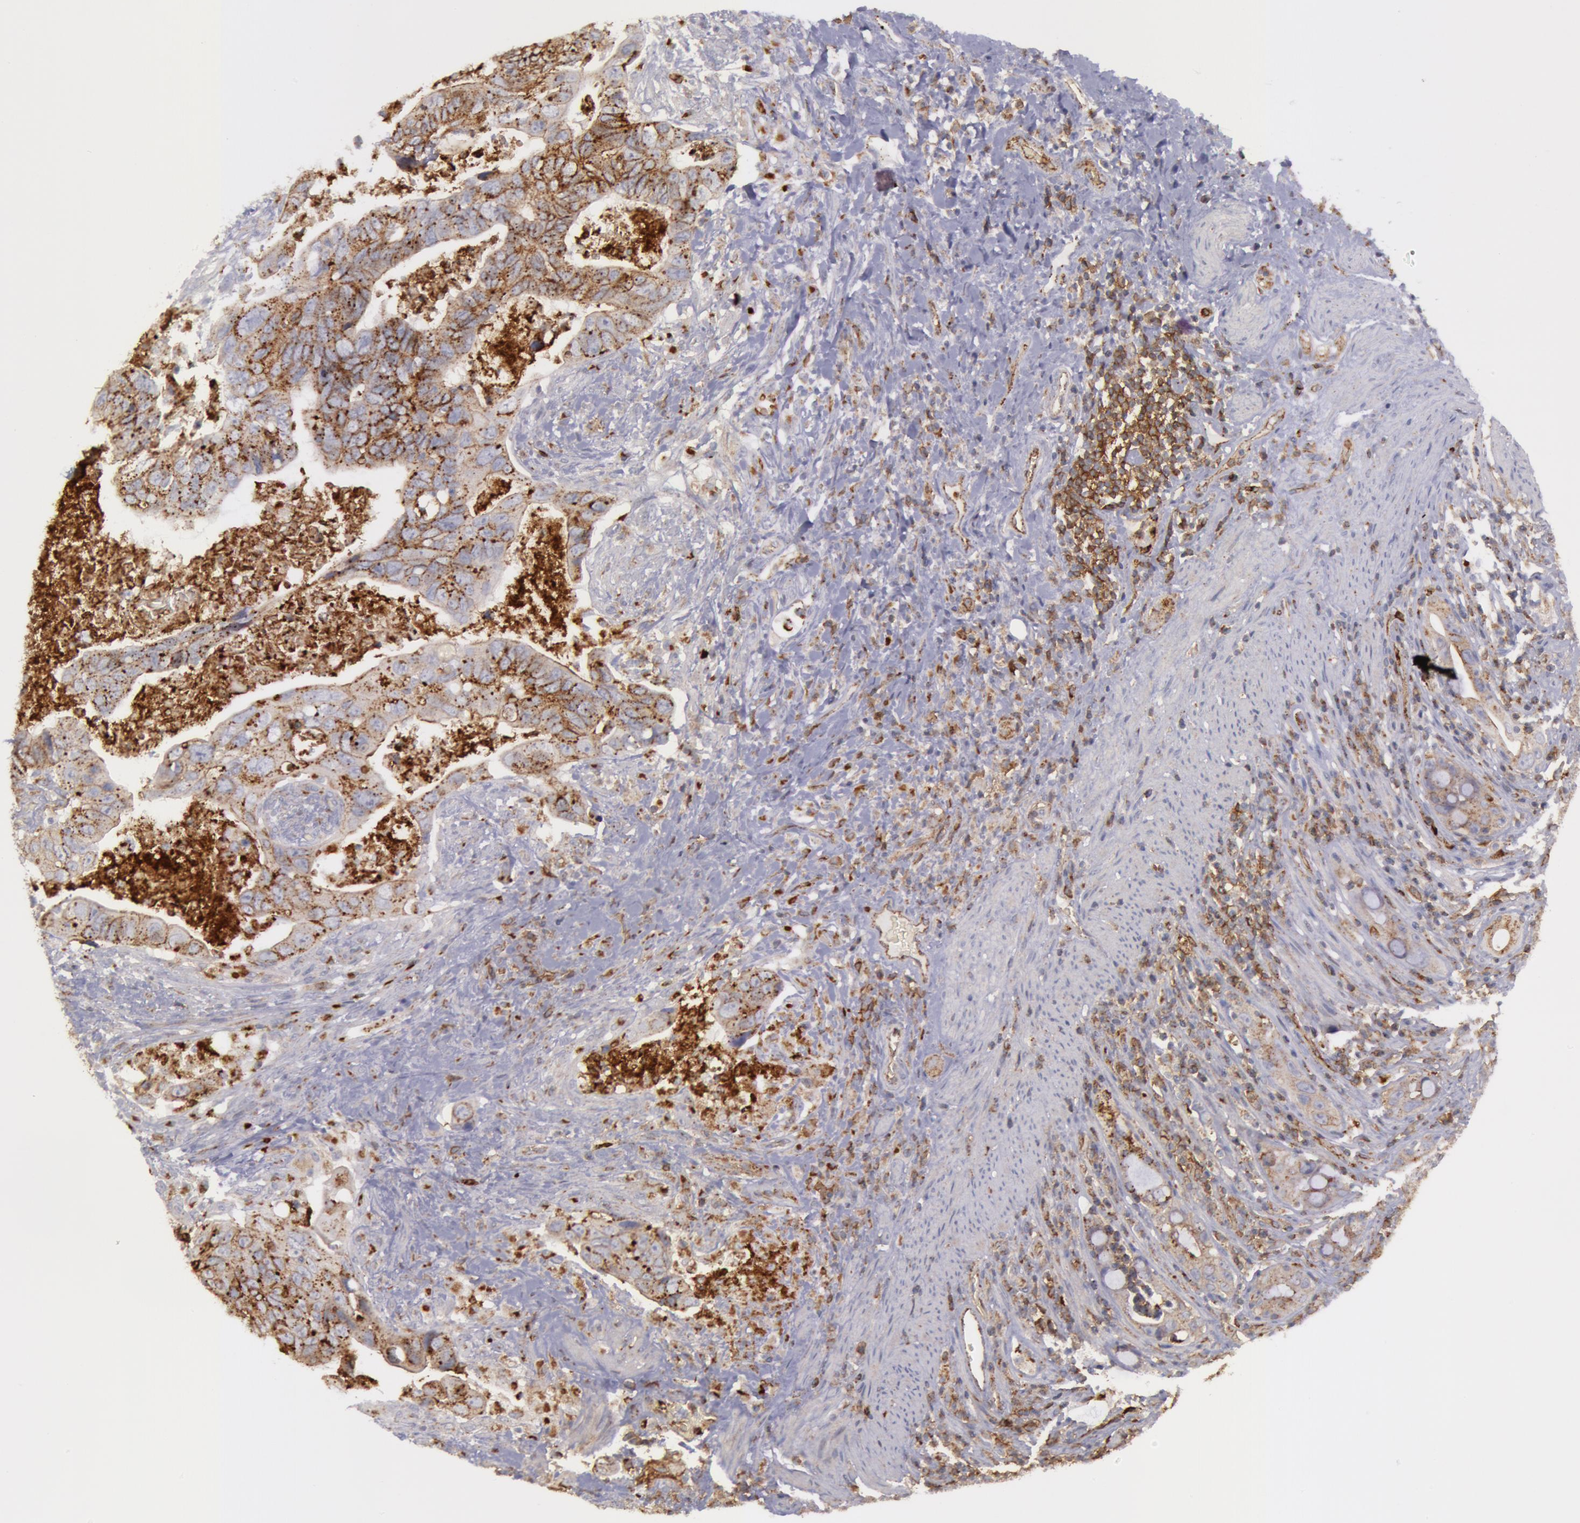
{"staining": {"intensity": "moderate", "quantity": ">75%", "location": "cytoplasmic/membranous"}, "tissue": "colorectal cancer", "cell_type": "Tumor cells", "image_type": "cancer", "snomed": [{"axis": "morphology", "description": "Adenocarcinoma, NOS"}, {"axis": "topography", "description": "Rectum"}], "caption": "Protein staining of colorectal cancer tissue displays moderate cytoplasmic/membranous positivity in approximately >75% of tumor cells.", "gene": "FLOT2", "patient": {"sex": "male", "age": 53}}